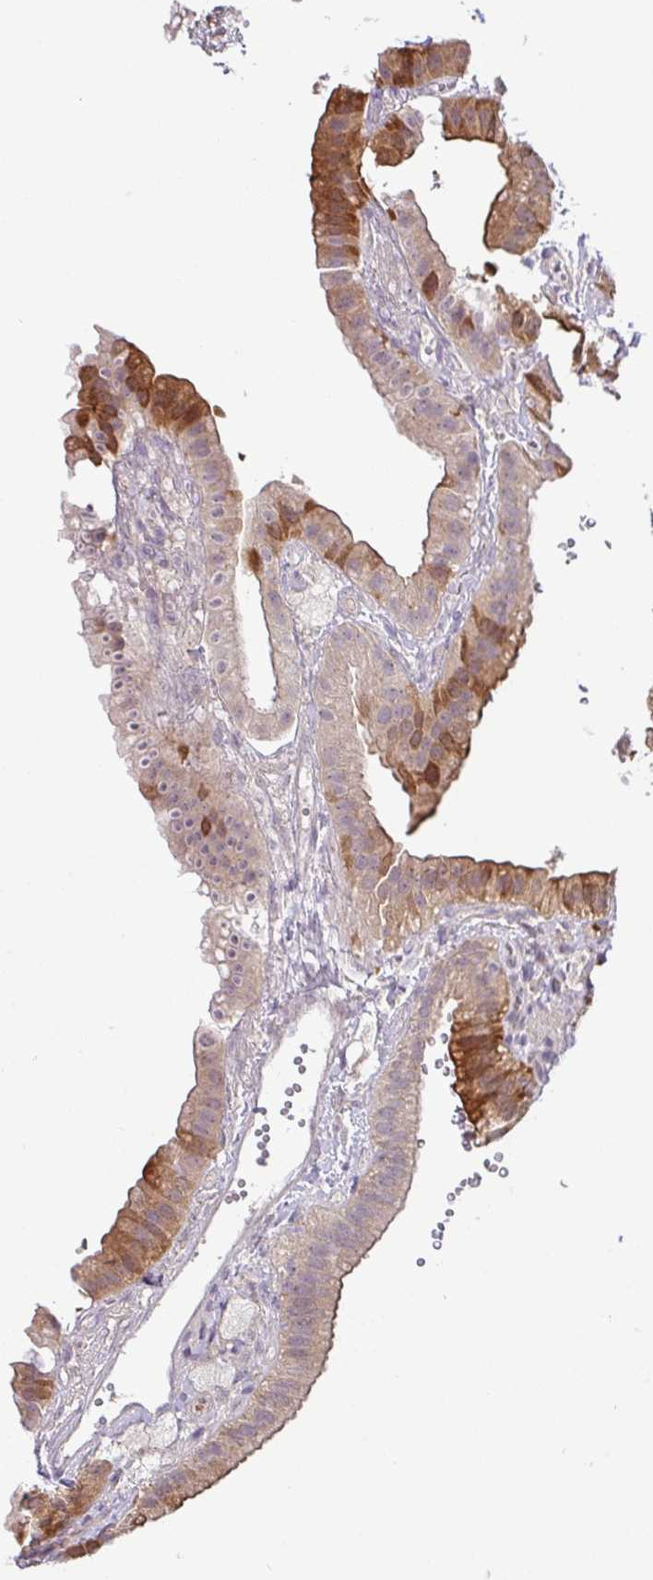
{"staining": {"intensity": "moderate", "quantity": ">75%", "location": "cytoplasmic/membranous"}, "tissue": "gallbladder", "cell_type": "Glandular cells", "image_type": "normal", "snomed": [{"axis": "morphology", "description": "Normal tissue, NOS"}, {"axis": "topography", "description": "Gallbladder"}], "caption": "Immunohistochemistry (IHC) of benign human gallbladder reveals medium levels of moderate cytoplasmic/membranous expression in approximately >75% of glandular cells.", "gene": "SHB", "patient": {"sex": "female", "age": 61}}